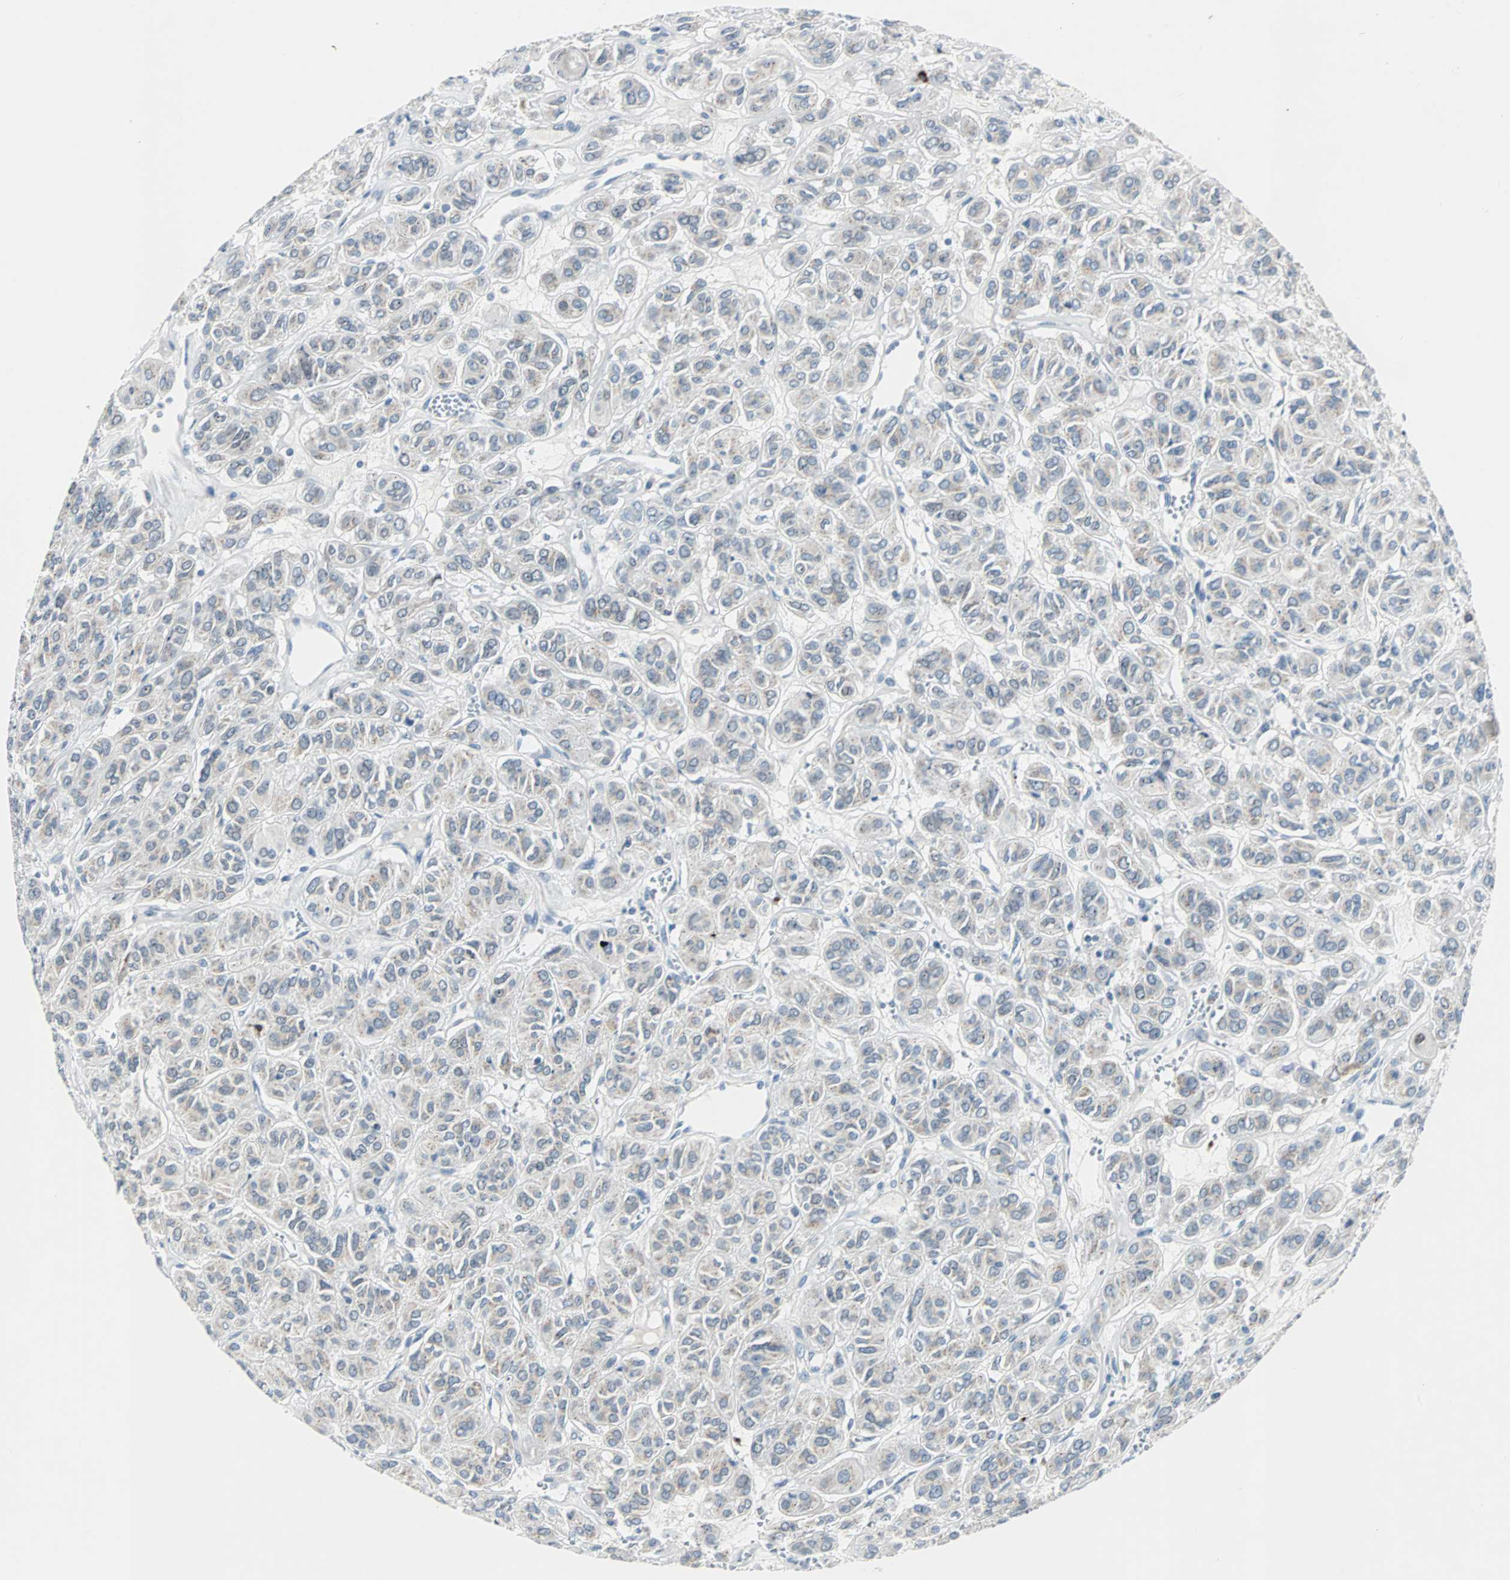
{"staining": {"intensity": "weak", "quantity": "<25%", "location": "cytoplasmic/membranous"}, "tissue": "thyroid cancer", "cell_type": "Tumor cells", "image_type": "cancer", "snomed": [{"axis": "morphology", "description": "Follicular adenoma carcinoma, NOS"}, {"axis": "topography", "description": "Thyroid gland"}], "caption": "Tumor cells are negative for brown protein staining in follicular adenoma carcinoma (thyroid).", "gene": "SOX30", "patient": {"sex": "female", "age": 71}}